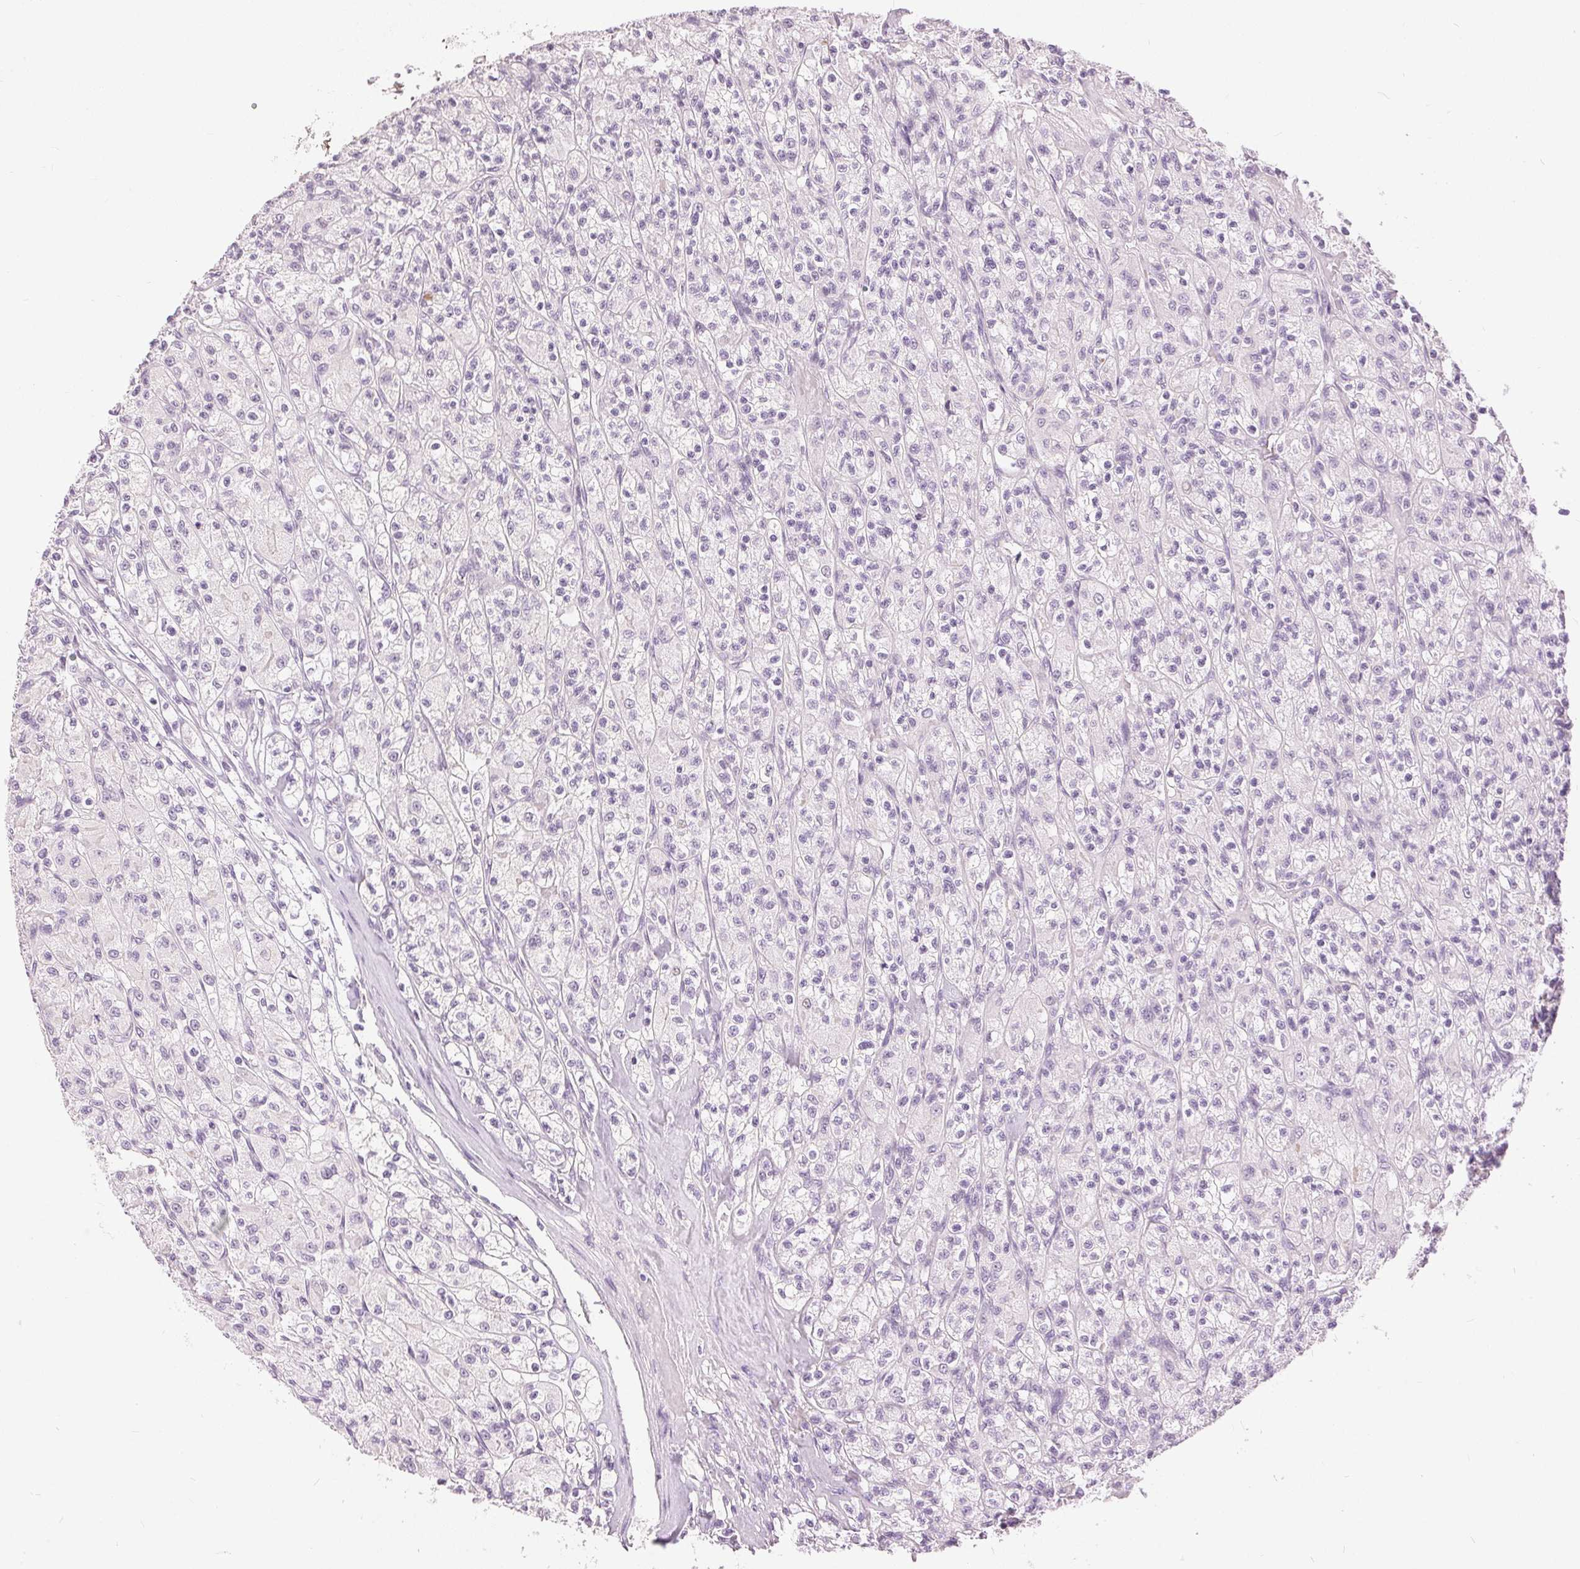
{"staining": {"intensity": "negative", "quantity": "none", "location": "none"}, "tissue": "renal cancer", "cell_type": "Tumor cells", "image_type": "cancer", "snomed": [{"axis": "morphology", "description": "Adenocarcinoma, NOS"}, {"axis": "topography", "description": "Kidney"}], "caption": "This is an immunohistochemistry (IHC) image of human renal cancer. There is no staining in tumor cells.", "gene": "DSG3", "patient": {"sex": "female", "age": 70}}